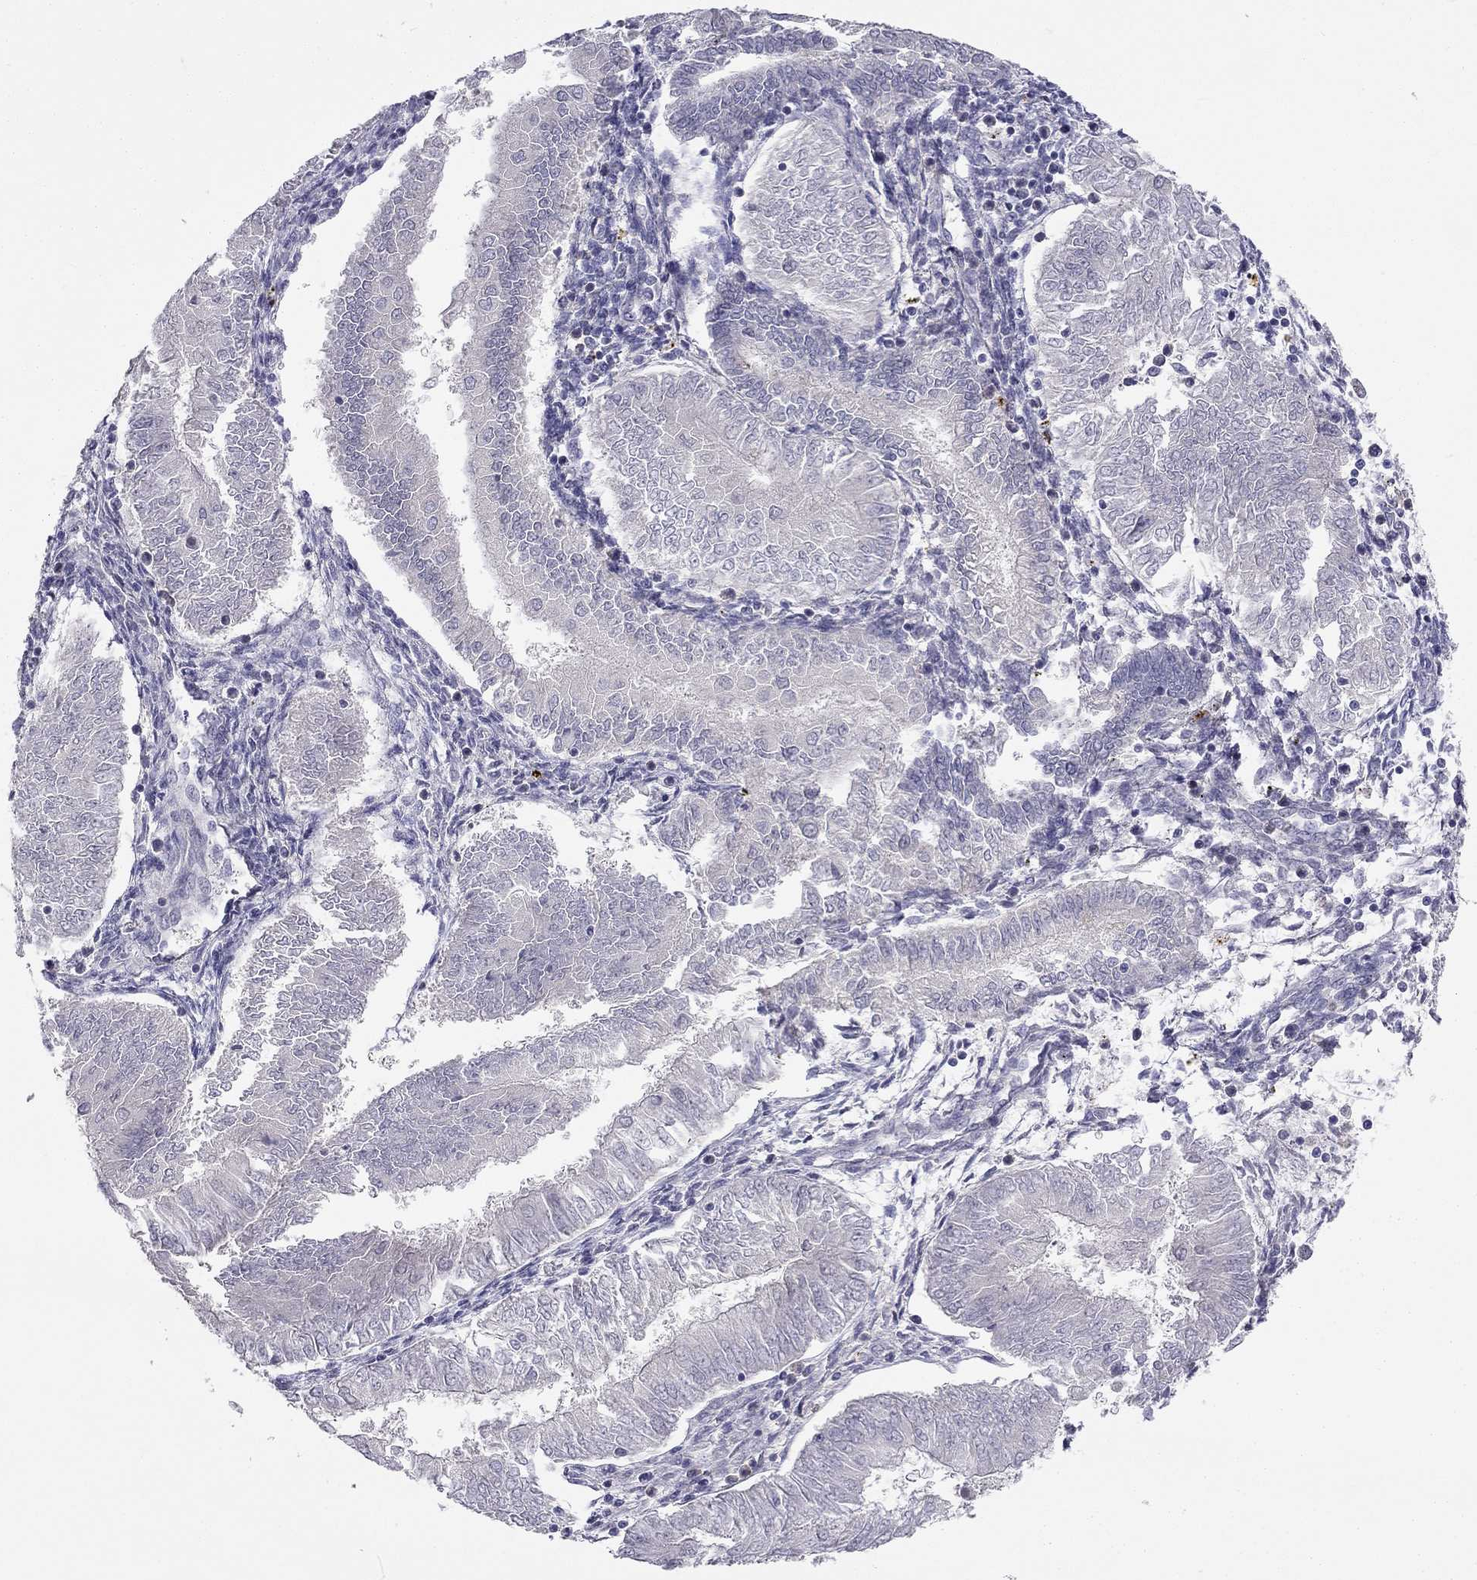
{"staining": {"intensity": "negative", "quantity": "none", "location": "none"}, "tissue": "endometrial cancer", "cell_type": "Tumor cells", "image_type": "cancer", "snomed": [{"axis": "morphology", "description": "Adenocarcinoma, NOS"}, {"axis": "topography", "description": "Endometrium"}], "caption": "Immunohistochemistry (IHC) of endometrial cancer exhibits no staining in tumor cells.", "gene": "C16orf89", "patient": {"sex": "female", "age": 53}}